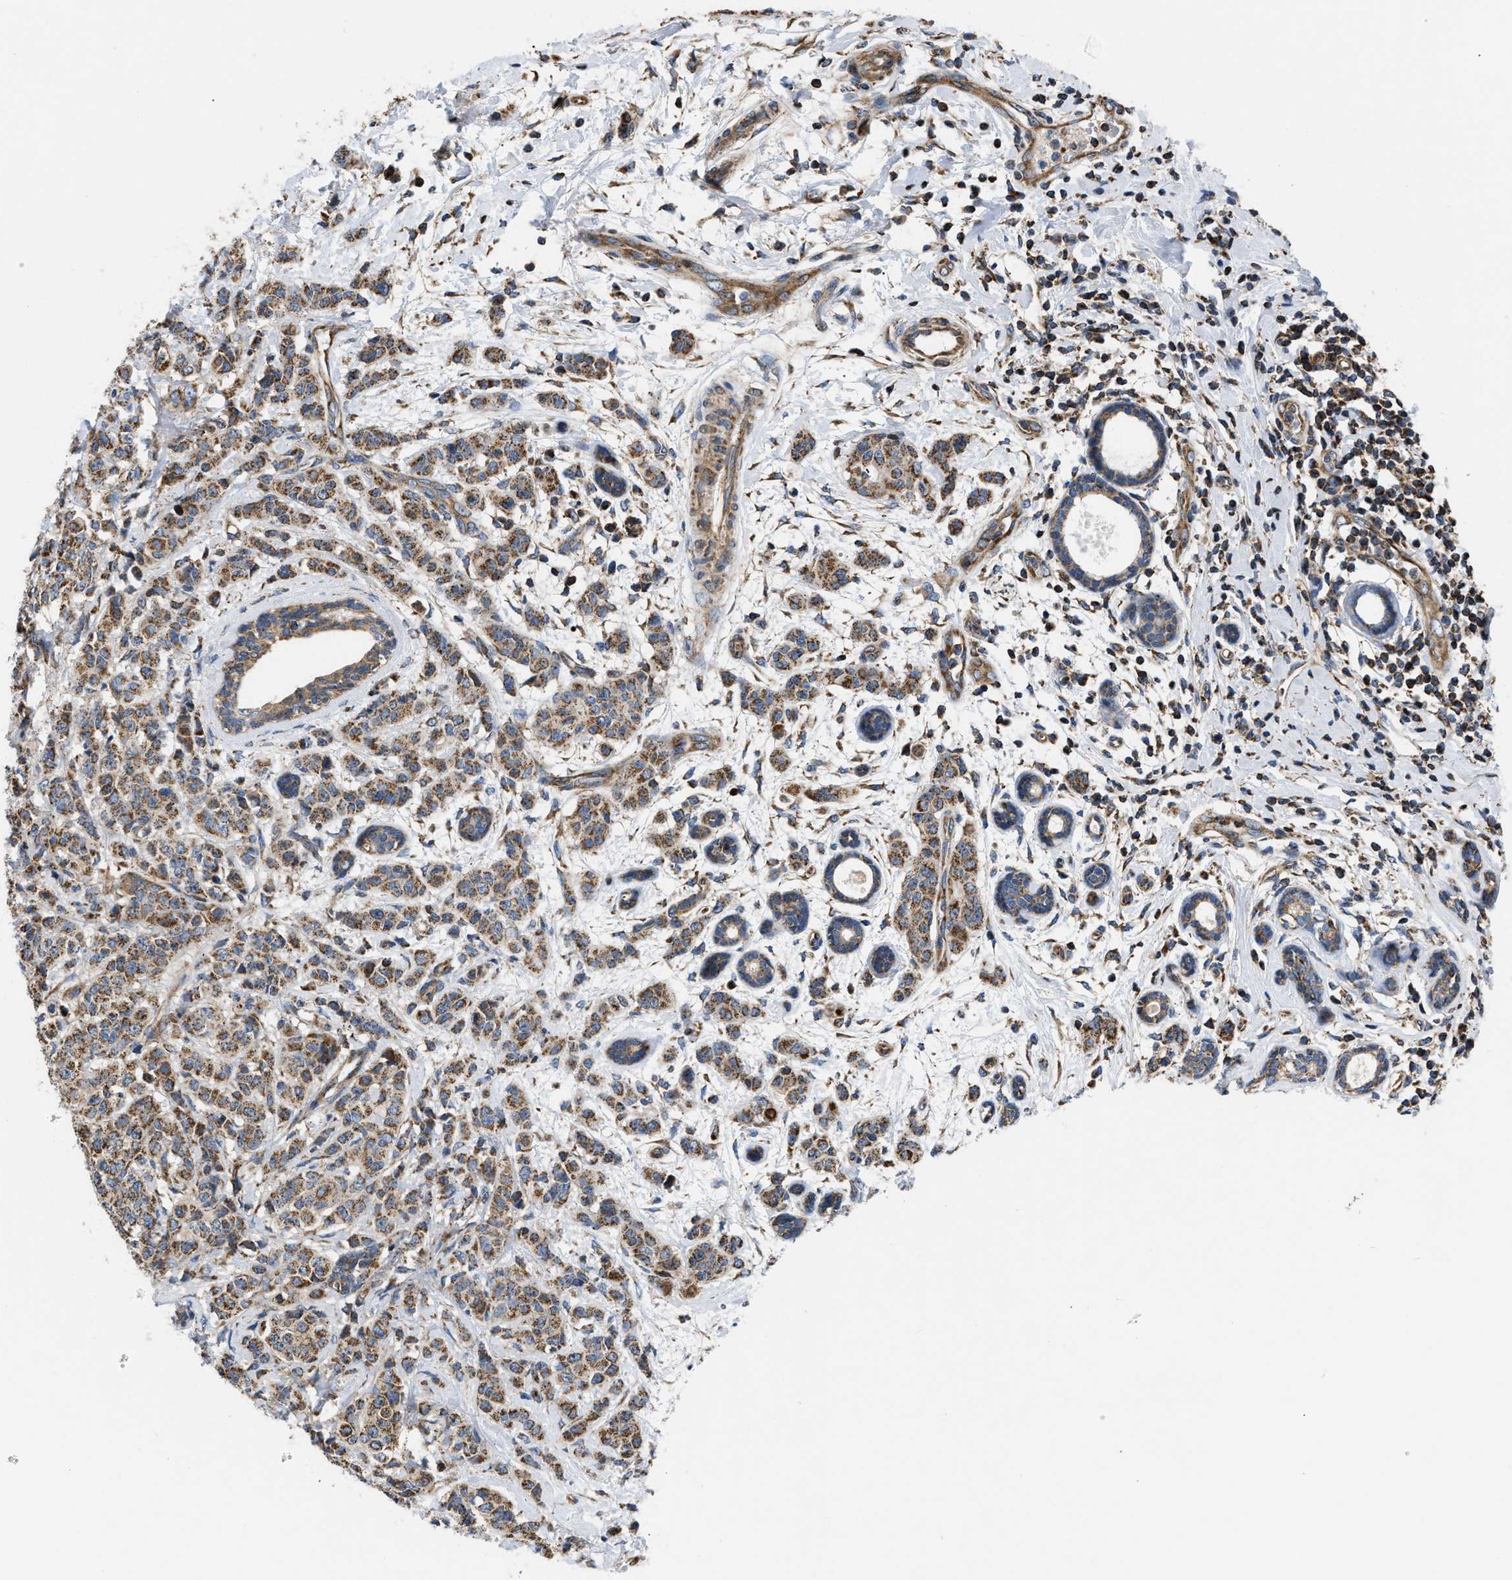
{"staining": {"intensity": "moderate", "quantity": ">75%", "location": "cytoplasmic/membranous"}, "tissue": "breast cancer", "cell_type": "Tumor cells", "image_type": "cancer", "snomed": [{"axis": "morphology", "description": "Normal tissue, NOS"}, {"axis": "morphology", "description": "Duct carcinoma"}, {"axis": "topography", "description": "Breast"}], "caption": "Immunohistochemistry photomicrograph of neoplastic tissue: human infiltrating ductal carcinoma (breast) stained using IHC demonstrates medium levels of moderate protein expression localized specifically in the cytoplasmic/membranous of tumor cells, appearing as a cytoplasmic/membranous brown color.", "gene": "OPTN", "patient": {"sex": "female", "age": 40}}